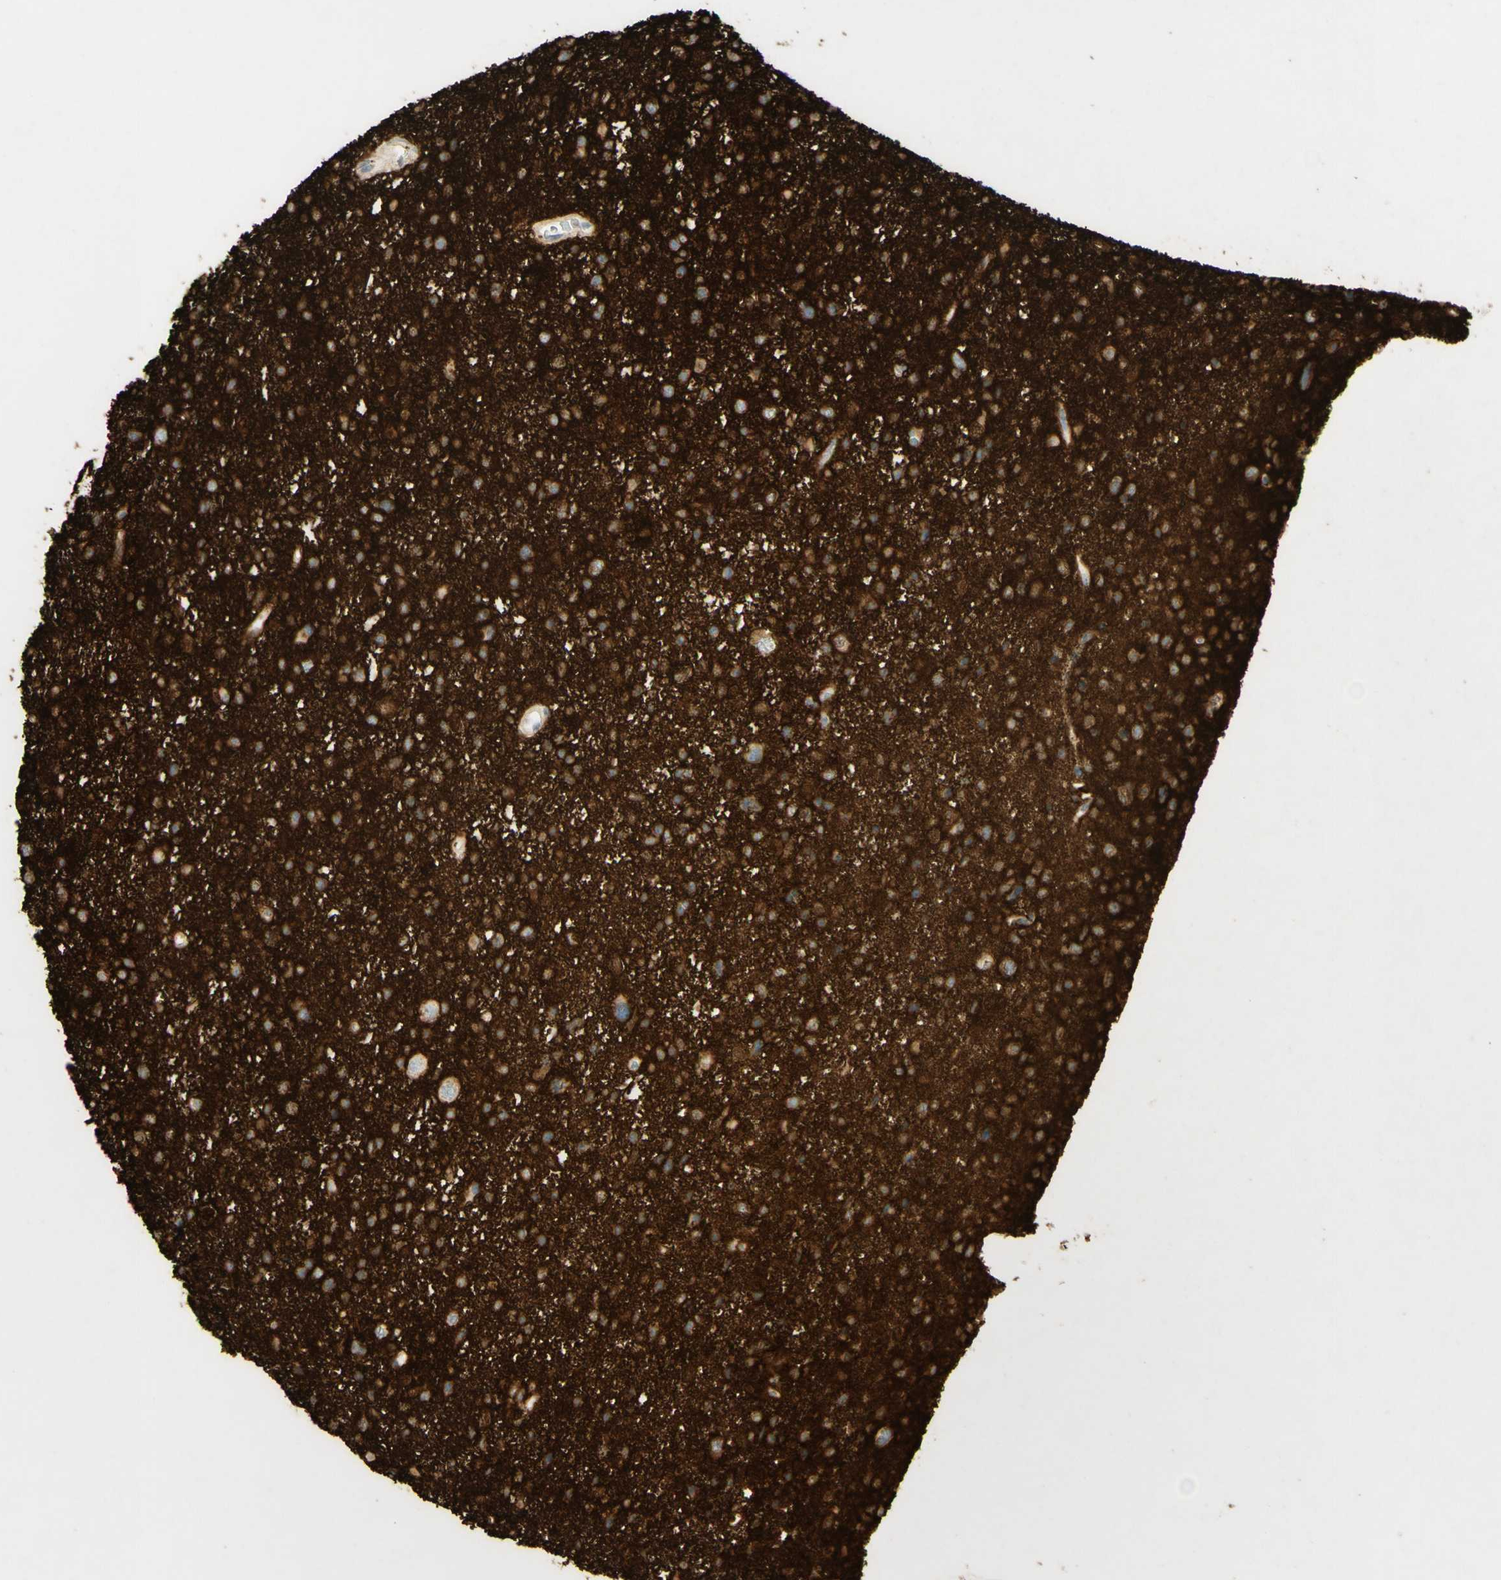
{"staining": {"intensity": "weak", "quantity": ">75%", "location": "cytoplasmic/membranous"}, "tissue": "glioma", "cell_type": "Tumor cells", "image_type": "cancer", "snomed": [{"axis": "morphology", "description": "Glioma, malignant, Low grade"}, {"axis": "topography", "description": "Brain"}], "caption": "The histopathology image demonstrates staining of low-grade glioma (malignant), revealing weak cytoplasmic/membranous protein staining (brown color) within tumor cells. Using DAB (3,3'-diaminobenzidine) (brown) and hematoxylin (blue) stains, captured at high magnification using brightfield microscopy.", "gene": "TNN", "patient": {"sex": "female", "age": 37}}